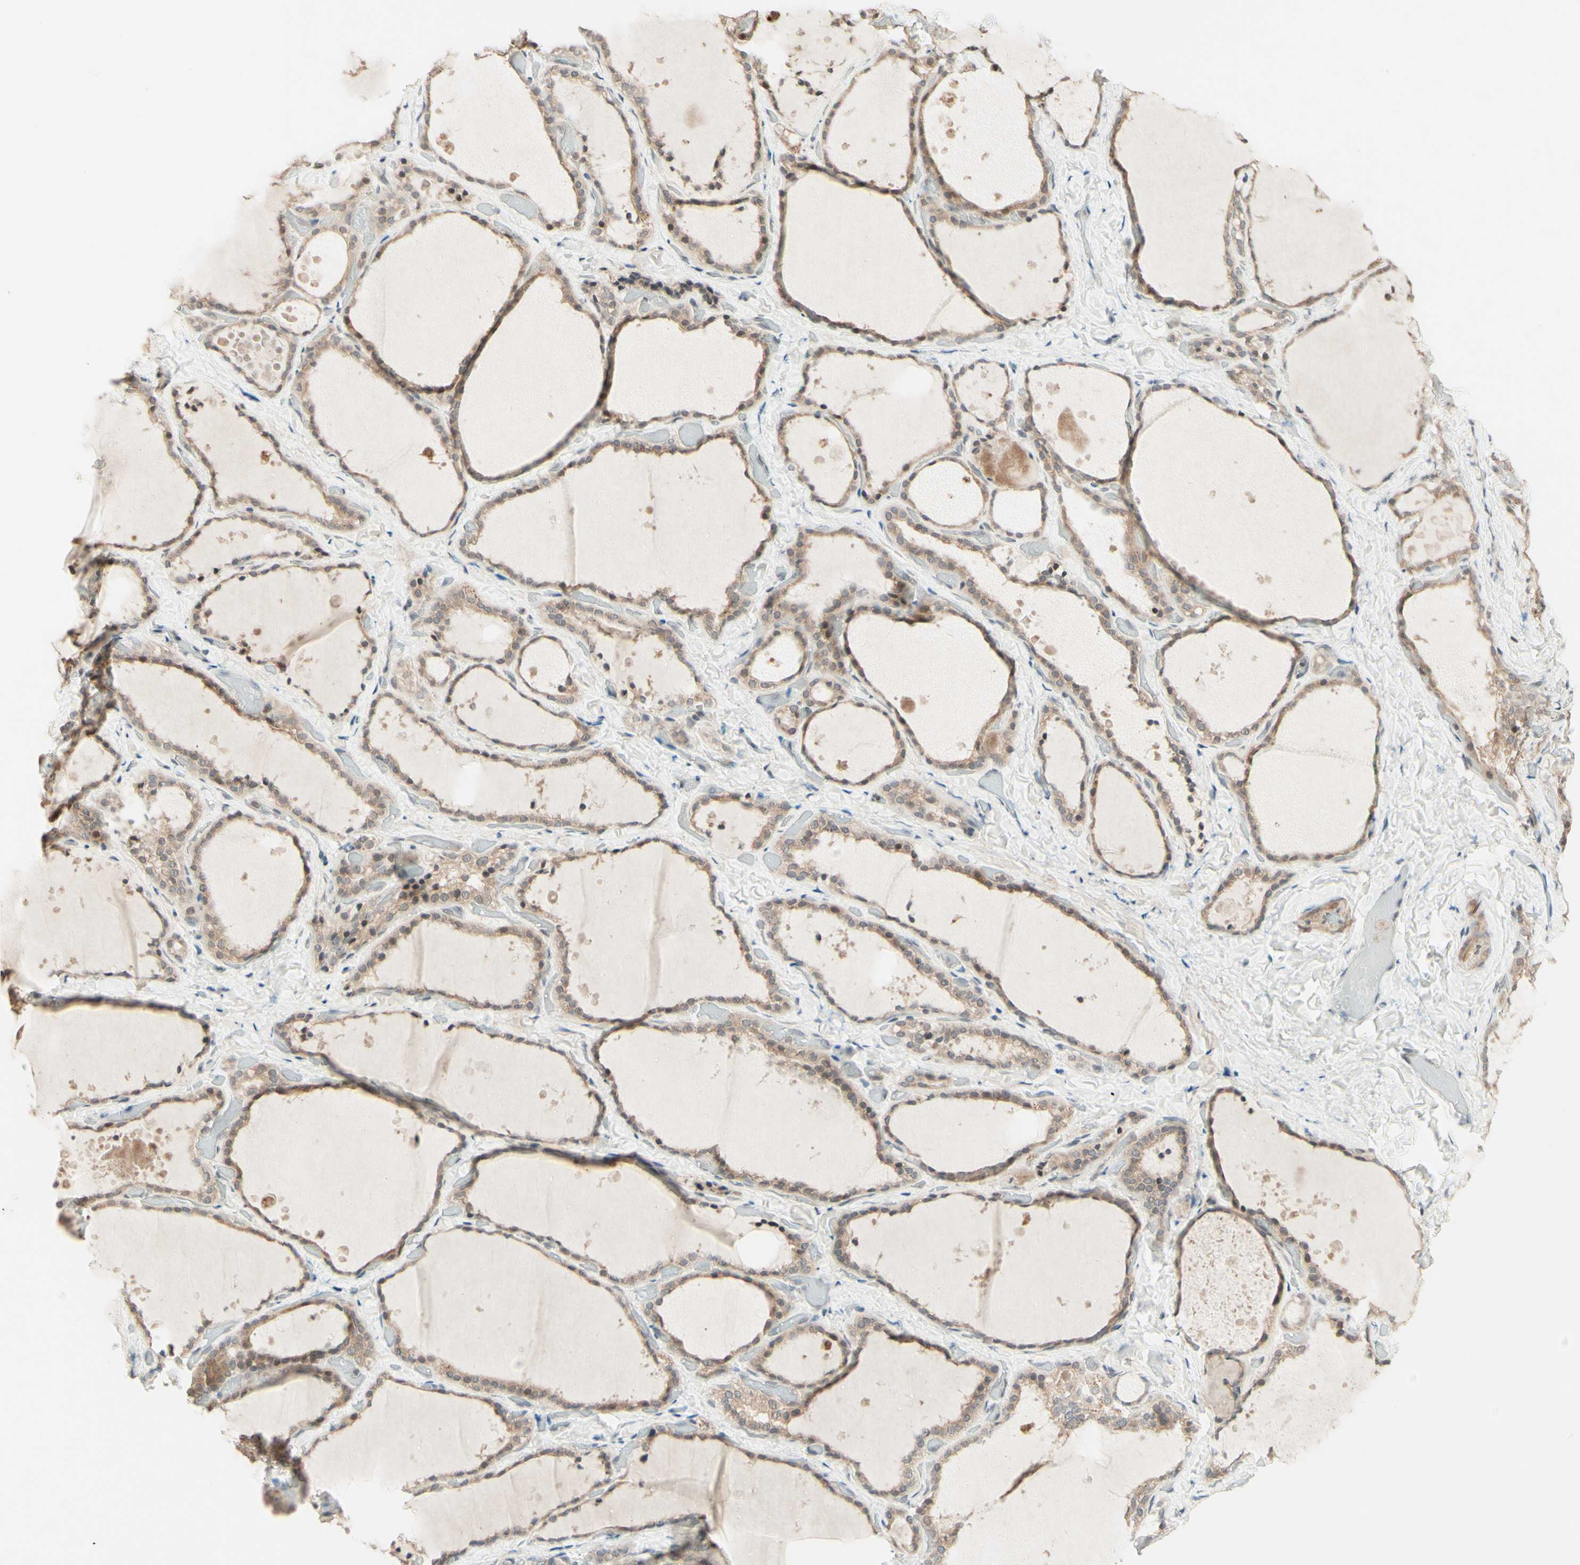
{"staining": {"intensity": "moderate", "quantity": ">75%", "location": "cytoplasmic/membranous"}, "tissue": "thyroid gland", "cell_type": "Glandular cells", "image_type": "normal", "snomed": [{"axis": "morphology", "description": "Normal tissue, NOS"}, {"axis": "topography", "description": "Thyroid gland"}], "caption": "Benign thyroid gland displays moderate cytoplasmic/membranous positivity in about >75% of glandular cells, visualized by immunohistochemistry. (DAB (3,3'-diaminobenzidine) IHC, brown staining for protein, blue staining for nuclei).", "gene": "ZW10", "patient": {"sex": "female", "age": 44}}